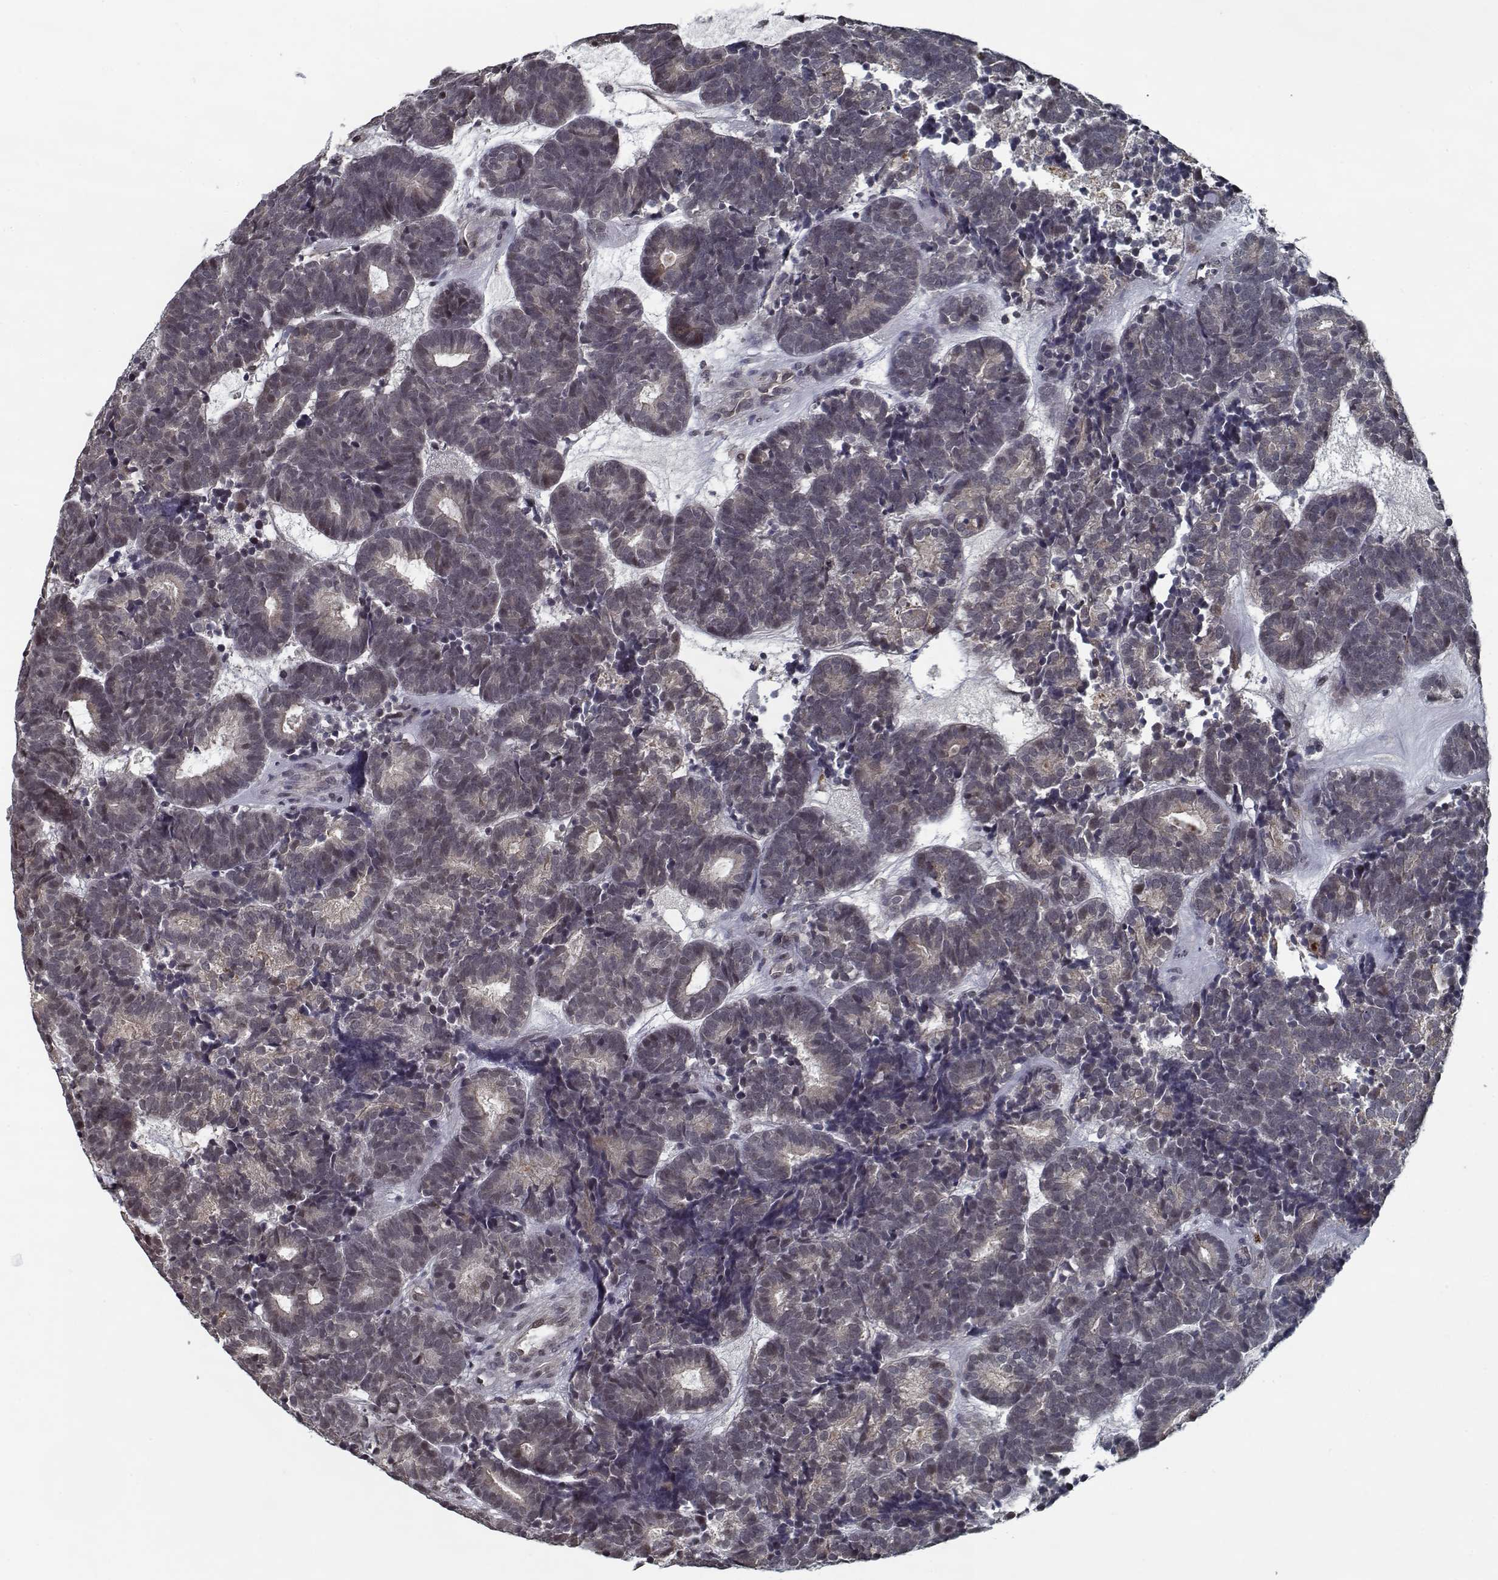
{"staining": {"intensity": "weak", "quantity": "25%-75%", "location": "cytoplasmic/membranous"}, "tissue": "head and neck cancer", "cell_type": "Tumor cells", "image_type": "cancer", "snomed": [{"axis": "morphology", "description": "Adenocarcinoma, NOS"}, {"axis": "topography", "description": "Head-Neck"}], "caption": "Head and neck cancer (adenocarcinoma) stained with immunohistochemistry demonstrates weak cytoplasmic/membranous expression in approximately 25%-75% of tumor cells. (DAB IHC, brown staining for protein, blue staining for nuclei).", "gene": "NLK", "patient": {"sex": "female", "age": 81}}